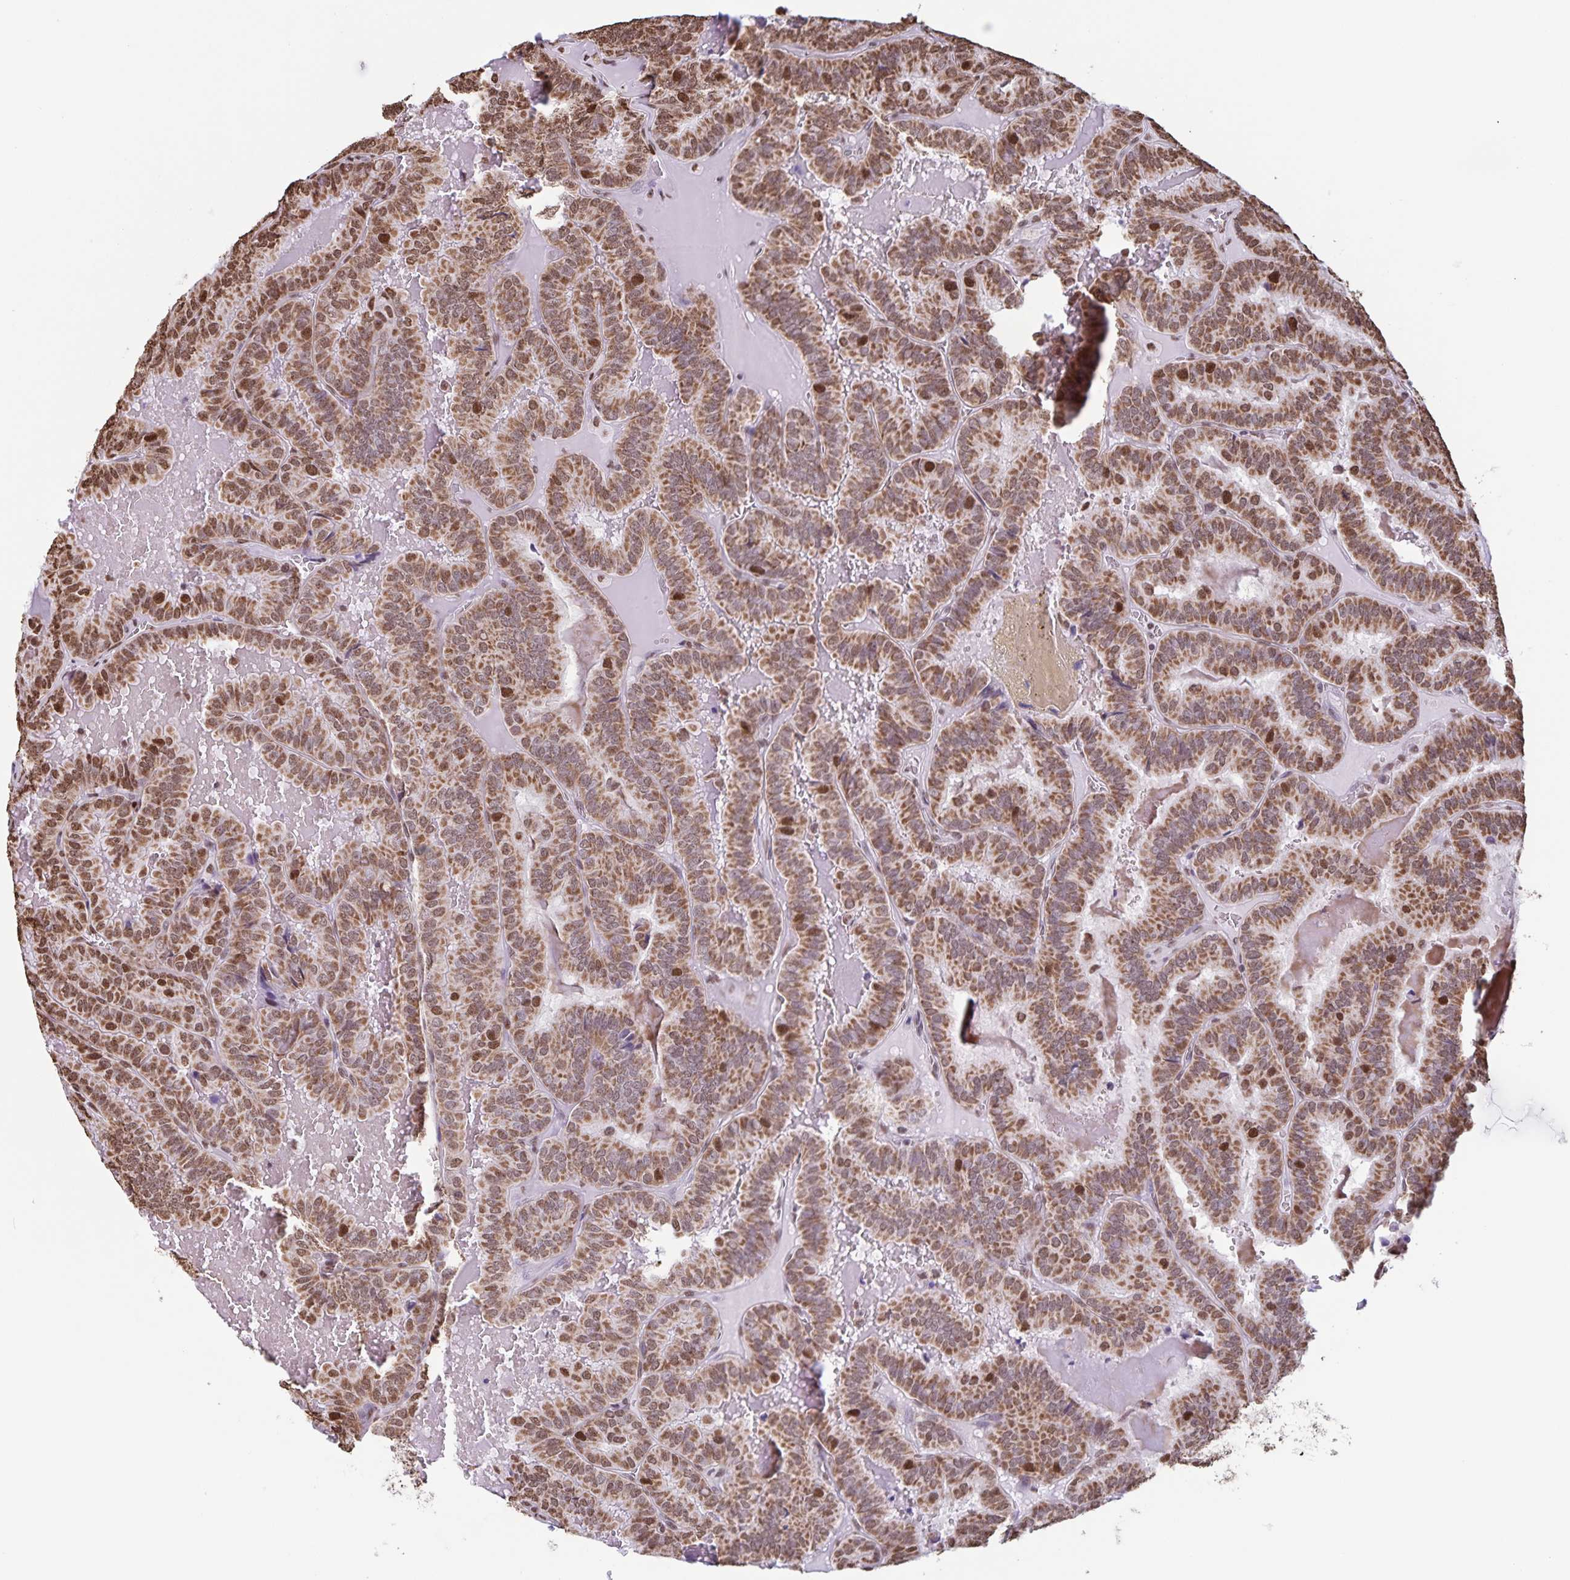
{"staining": {"intensity": "moderate", "quantity": ">75%", "location": "cytoplasmic/membranous,nuclear"}, "tissue": "thyroid cancer", "cell_type": "Tumor cells", "image_type": "cancer", "snomed": [{"axis": "morphology", "description": "Papillary adenocarcinoma, NOS"}, {"axis": "topography", "description": "Thyroid gland"}], "caption": "Moderate cytoplasmic/membranous and nuclear protein expression is identified in approximately >75% of tumor cells in papillary adenocarcinoma (thyroid).", "gene": "DUT", "patient": {"sex": "female", "age": 75}}